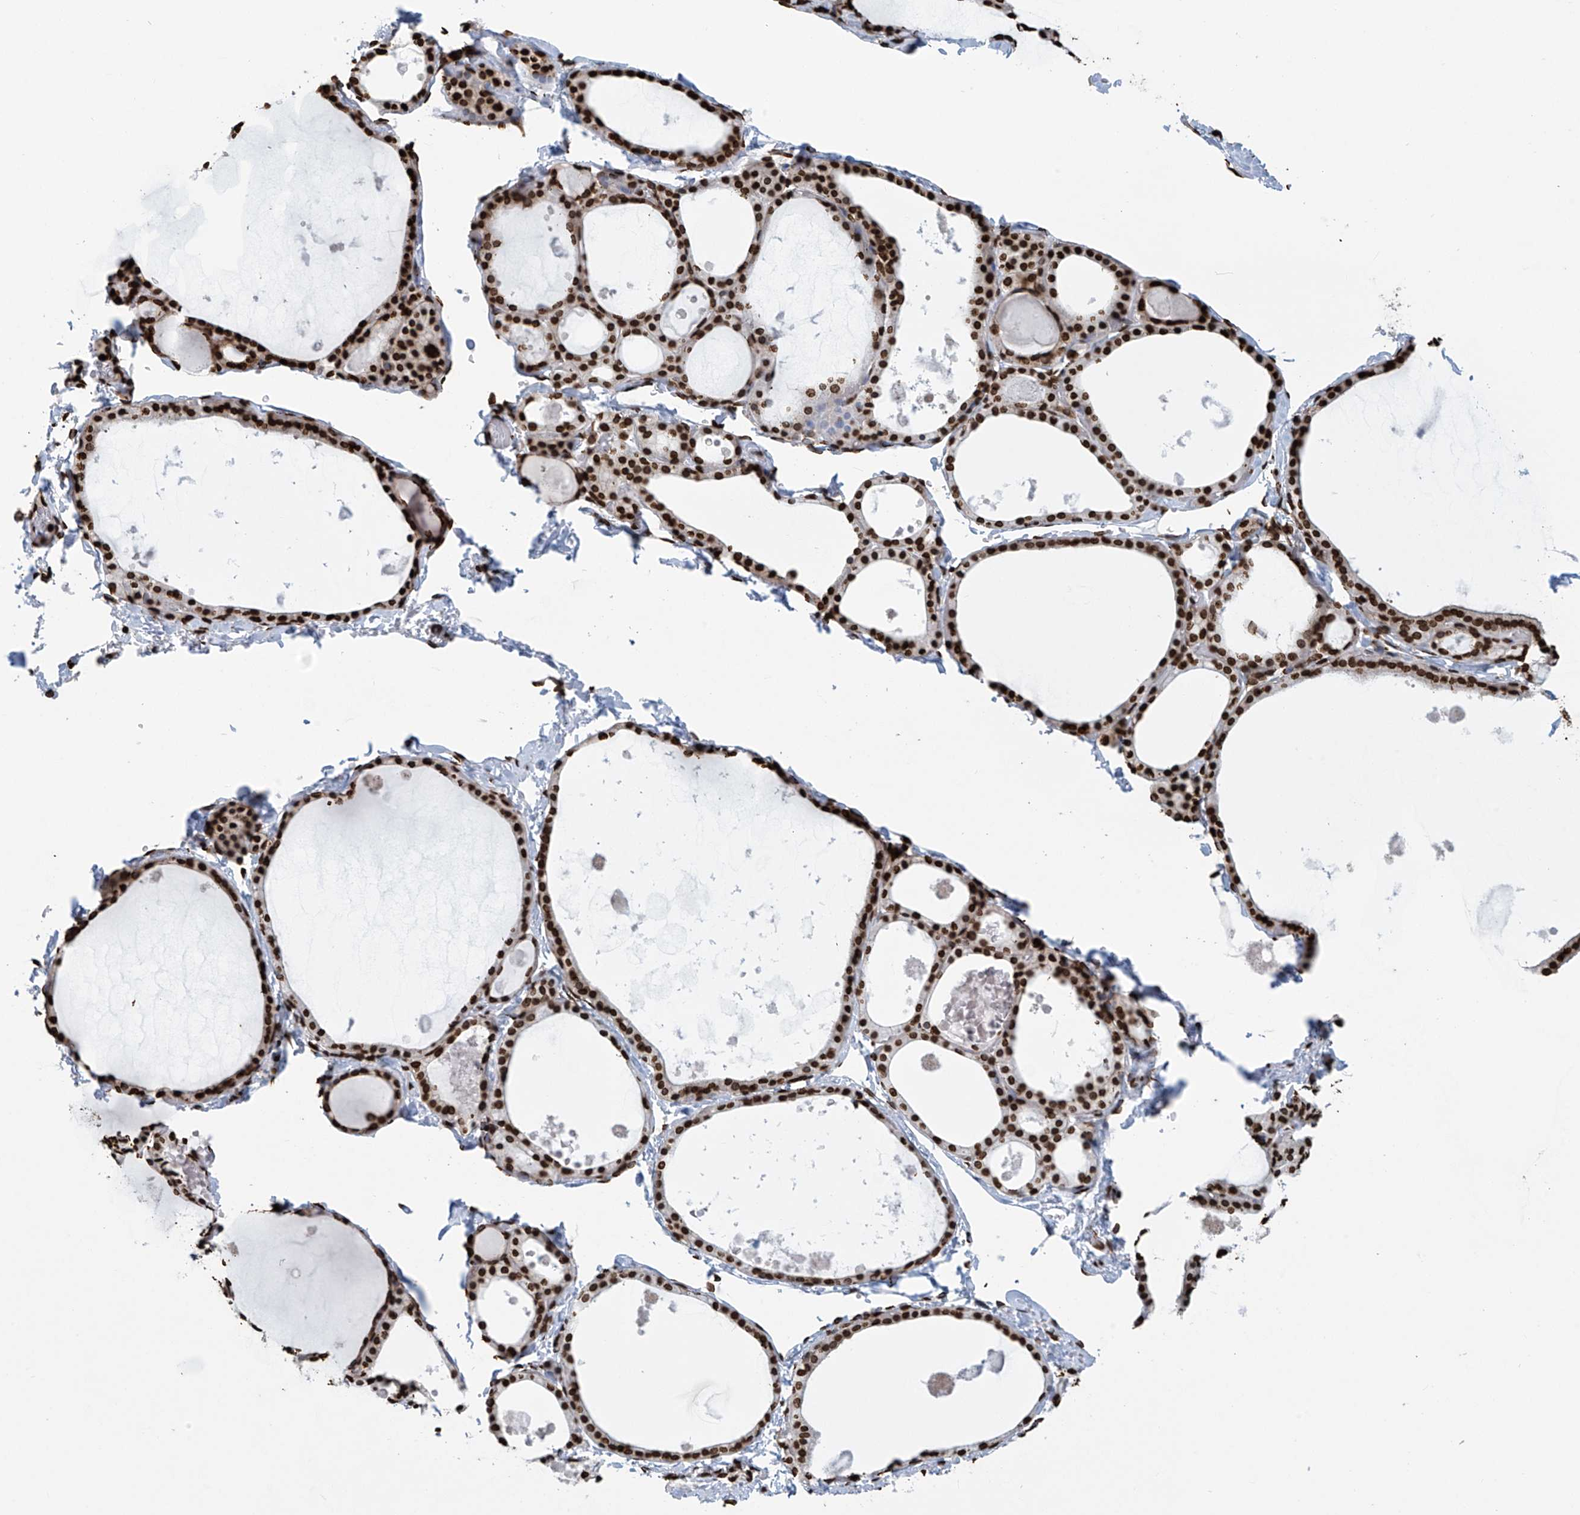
{"staining": {"intensity": "strong", "quantity": ">75%", "location": "nuclear"}, "tissue": "thyroid gland", "cell_type": "Glandular cells", "image_type": "normal", "snomed": [{"axis": "morphology", "description": "Normal tissue, NOS"}, {"axis": "topography", "description": "Thyroid gland"}], "caption": "A high amount of strong nuclear expression is seen in approximately >75% of glandular cells in normal thyroid gland.", "gene": "DPPA2", "patient": {"sex": "male", "age": 56}}